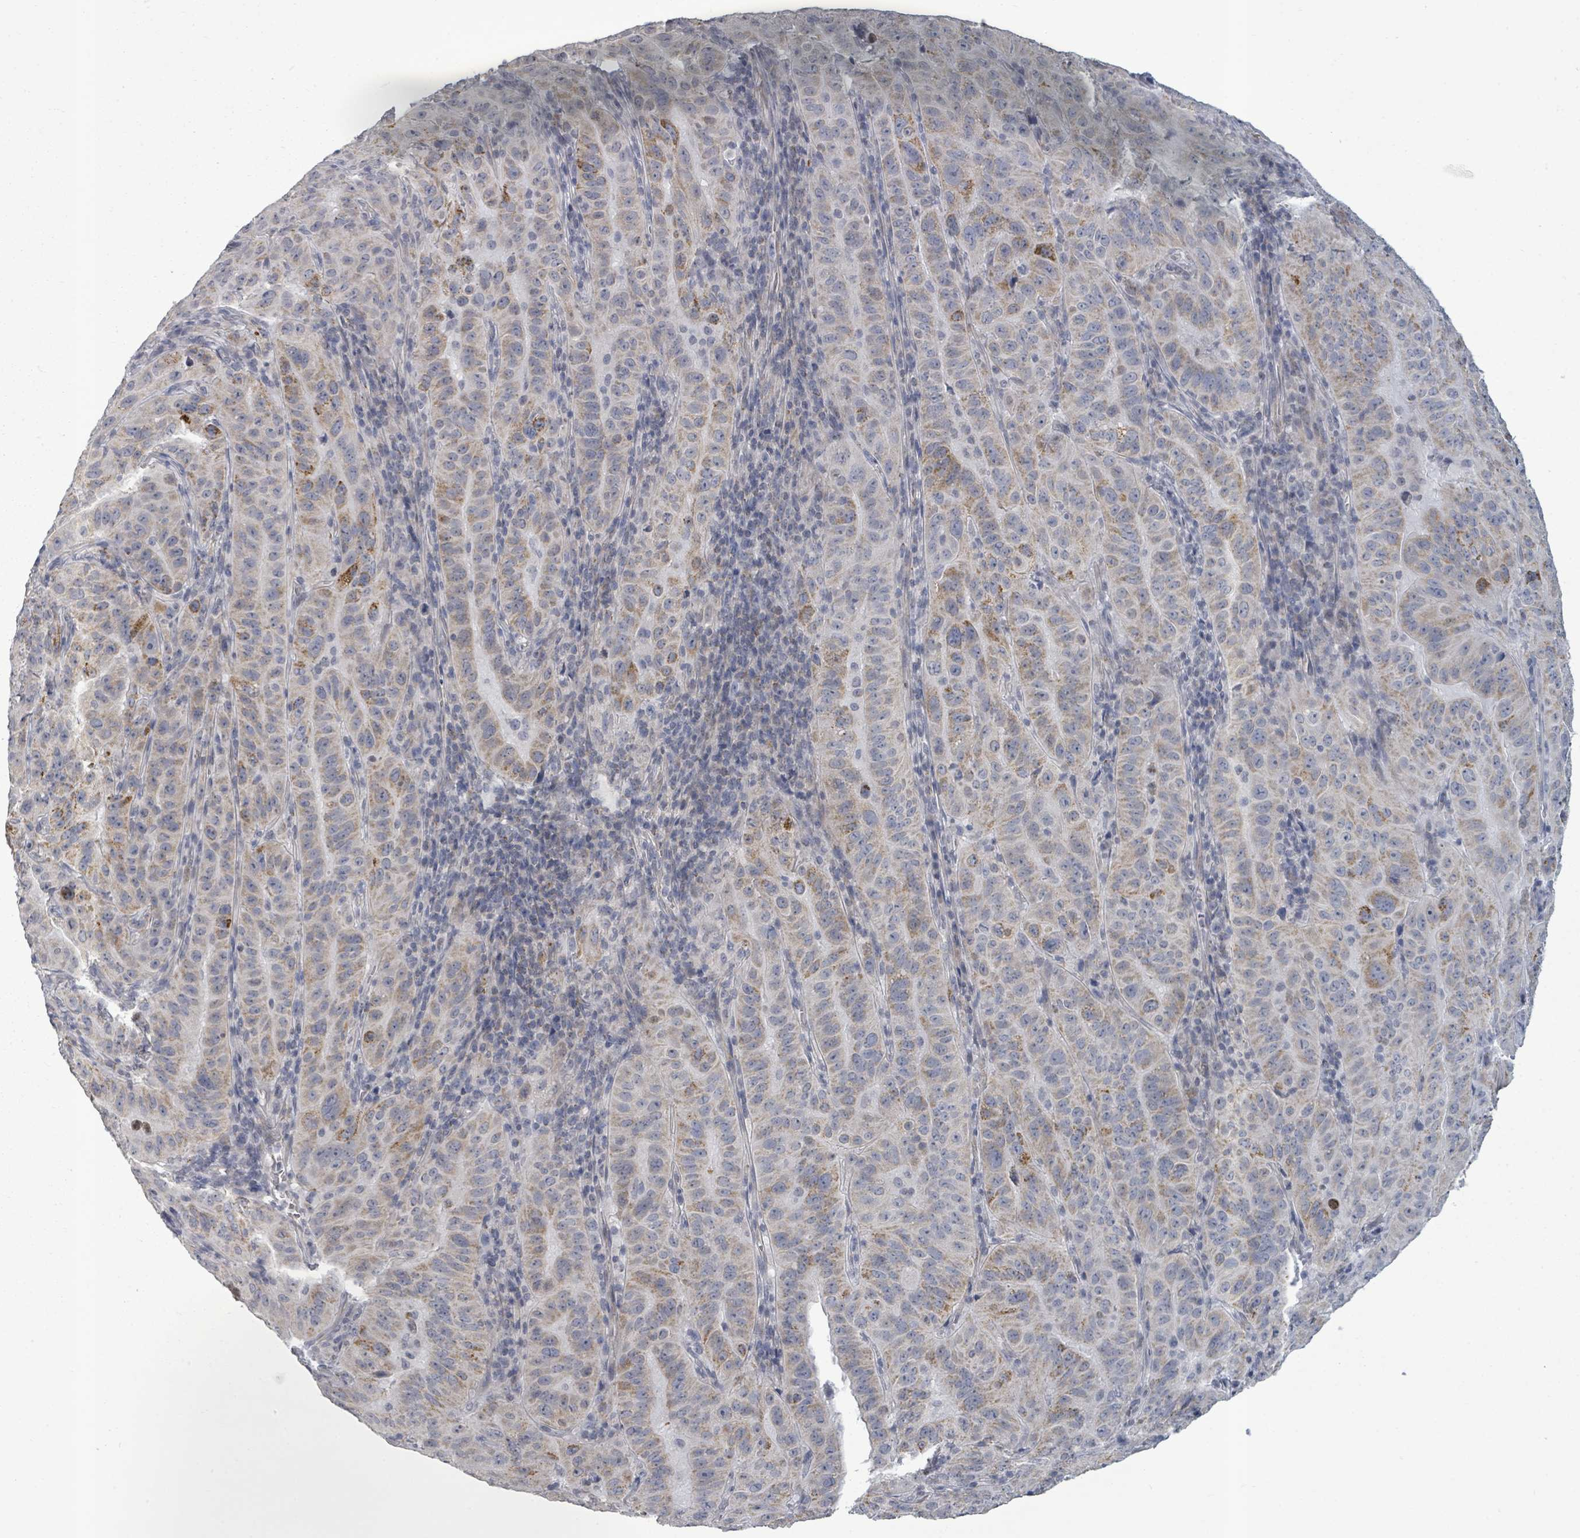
{"staining": {"intensity": "moderate", "quantity": "25%-75%", "location": "cytoplasmic/membranous"}, "tissue": "pancreatic cancer", "cell_type": "Tumor cells", "image_type": "cancer", "snomed": [{"axis": "morphology", "description": "Adenocarcinoma, NOS"}, {"axis": "topography", "description": "Pancreas"}], "caption": "Moderate cytoplasmic/membranous positivity is appreciated in approximately 25%-75% of tumor cells in adenocarcinoma (pancreatic). The staining was performed using DAB (3,3'-diaminobenzidine) to visualize the protein expression in brown, while the nuclei were stained in blue with hematoxylin (Magnification: 20x).", "gene": "PTPN20", "patient": {"sex": "male", "age": 63}}